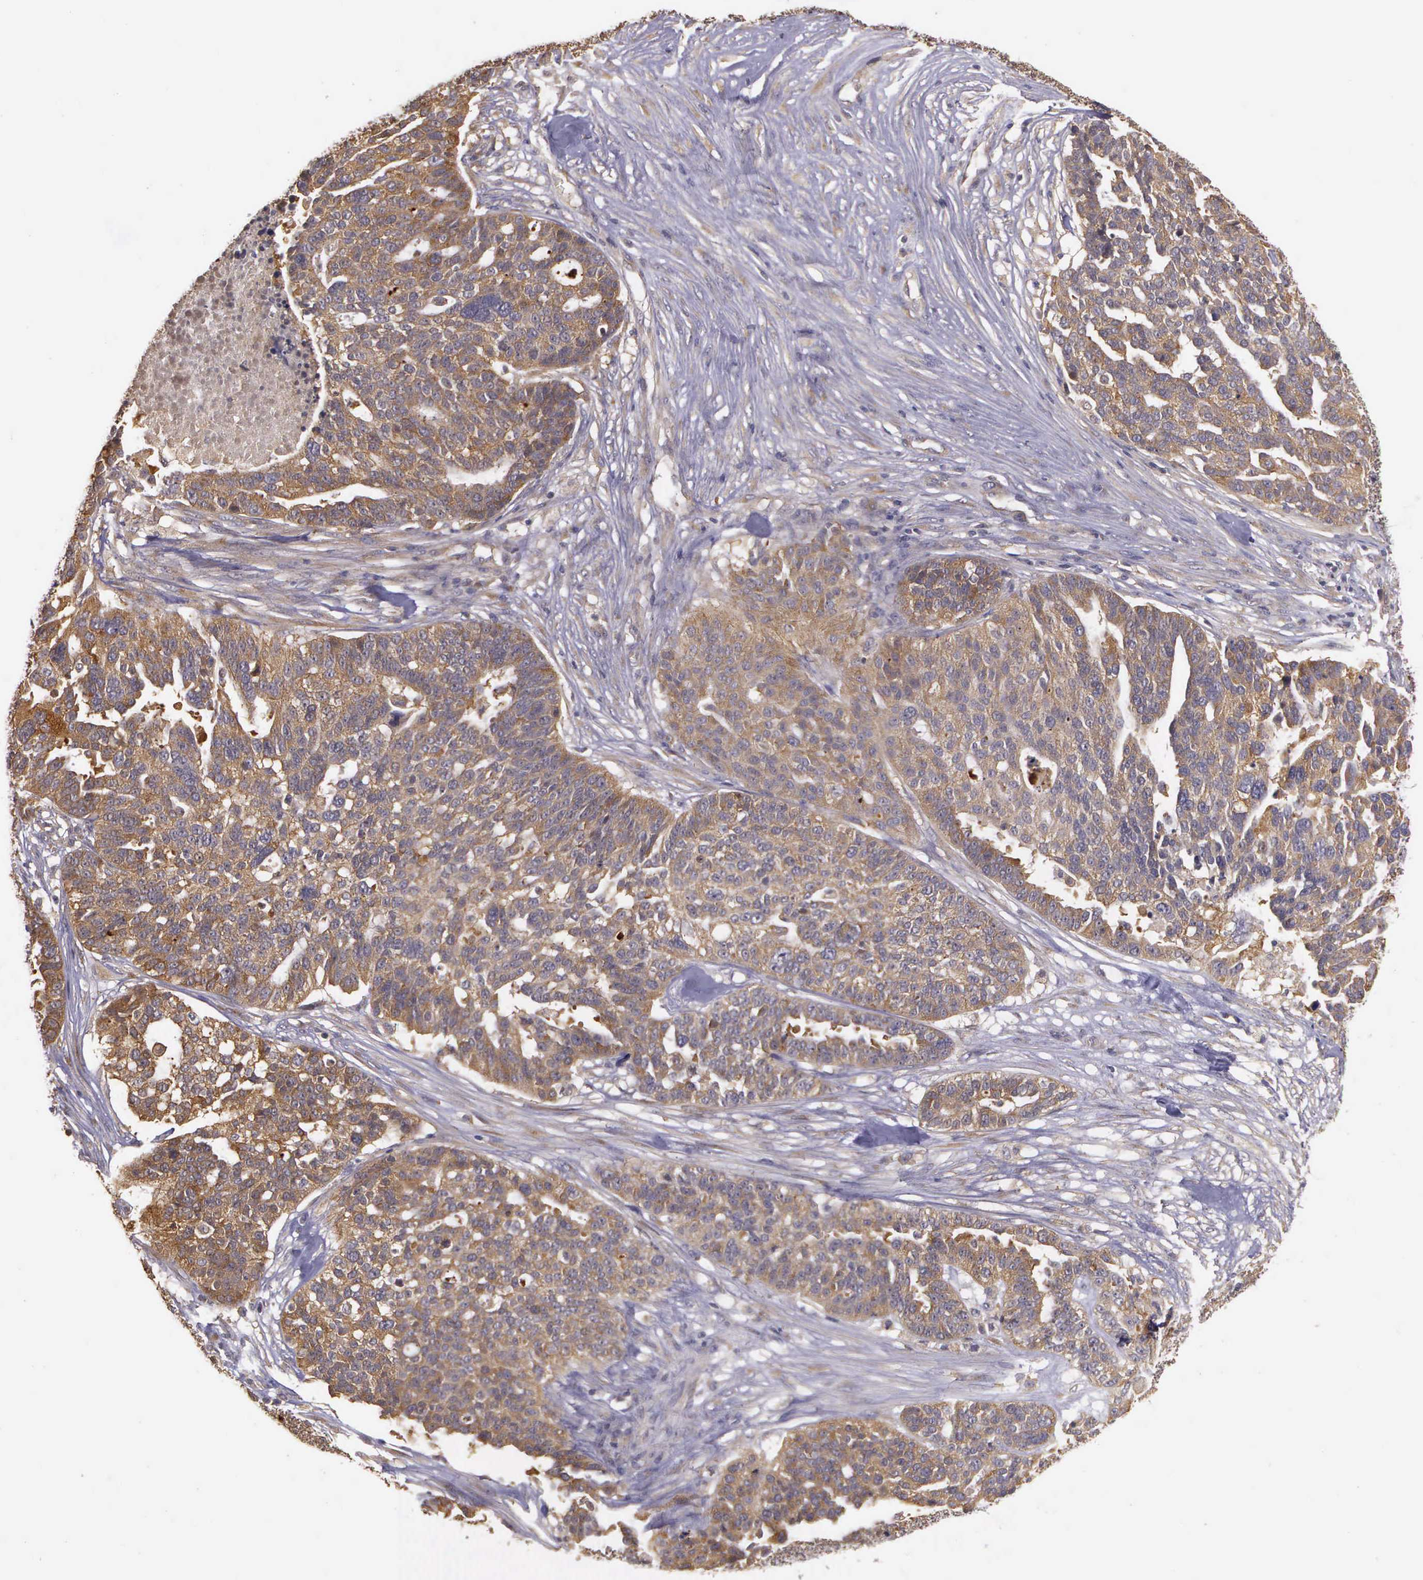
{"staining": {"intensity": "strong", "quantity": ">75%", "location": "cytoplasmic/membranous"}, "tissue": "ovarian cancer", "cell_type": "Tumor cells", "image_type": "cancer", "snomed": [{"axis": "morphology", "description": "Cystadenocarcinoma, serous, NOS"}, {"axis": "topography", "description": "Ovary"}], "caption": "The immunohistochemical stain labels strong cytoplasmic/membranous positivity in tumor cells of ovarian cancer tissue. (DAB IHC, brown staining for protein, blue staining for nuclei).", "gene": "EIF5", "patient": {"sex": "female", "age": 59}}